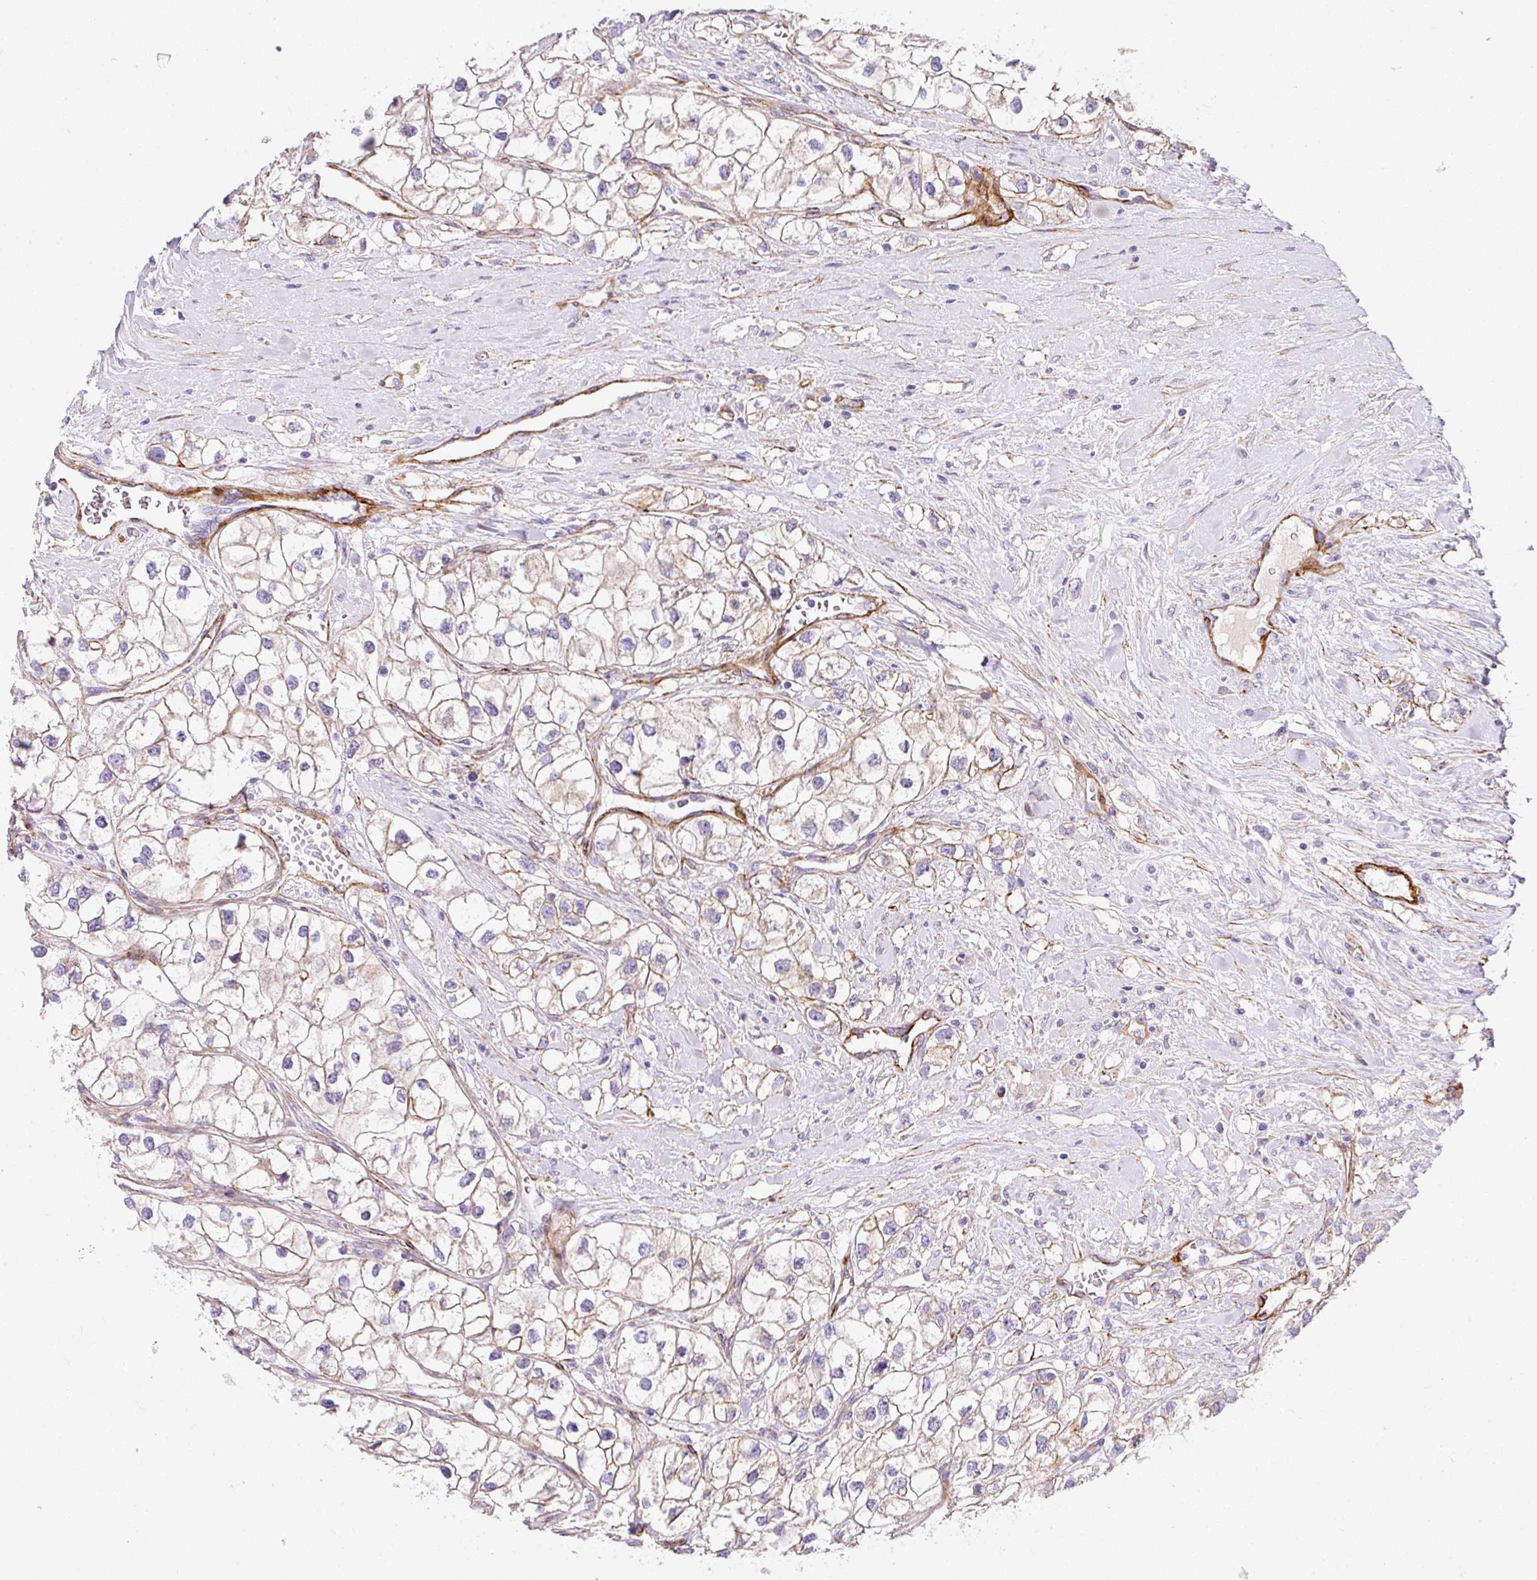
{"staining": {"intensity": "weak", "quantity": "<25%", "location": "cytoplasmic/membranous"}, "tissue": "renal cancer", "cell_type": "Tumor cells", "image_type": "cancer", "snomed": [{"axis": "morphology", "description": "Adenocarcinoma, NOS"}, {"axis": "topography", "description": "Kidney"}], "caption": "Human renal cancer stained for a protein using immunohistochemistry reveals no positivity in tumor cells.", "gene": "SLC25A17", "patient": {"sex": "male", "age": 59}}